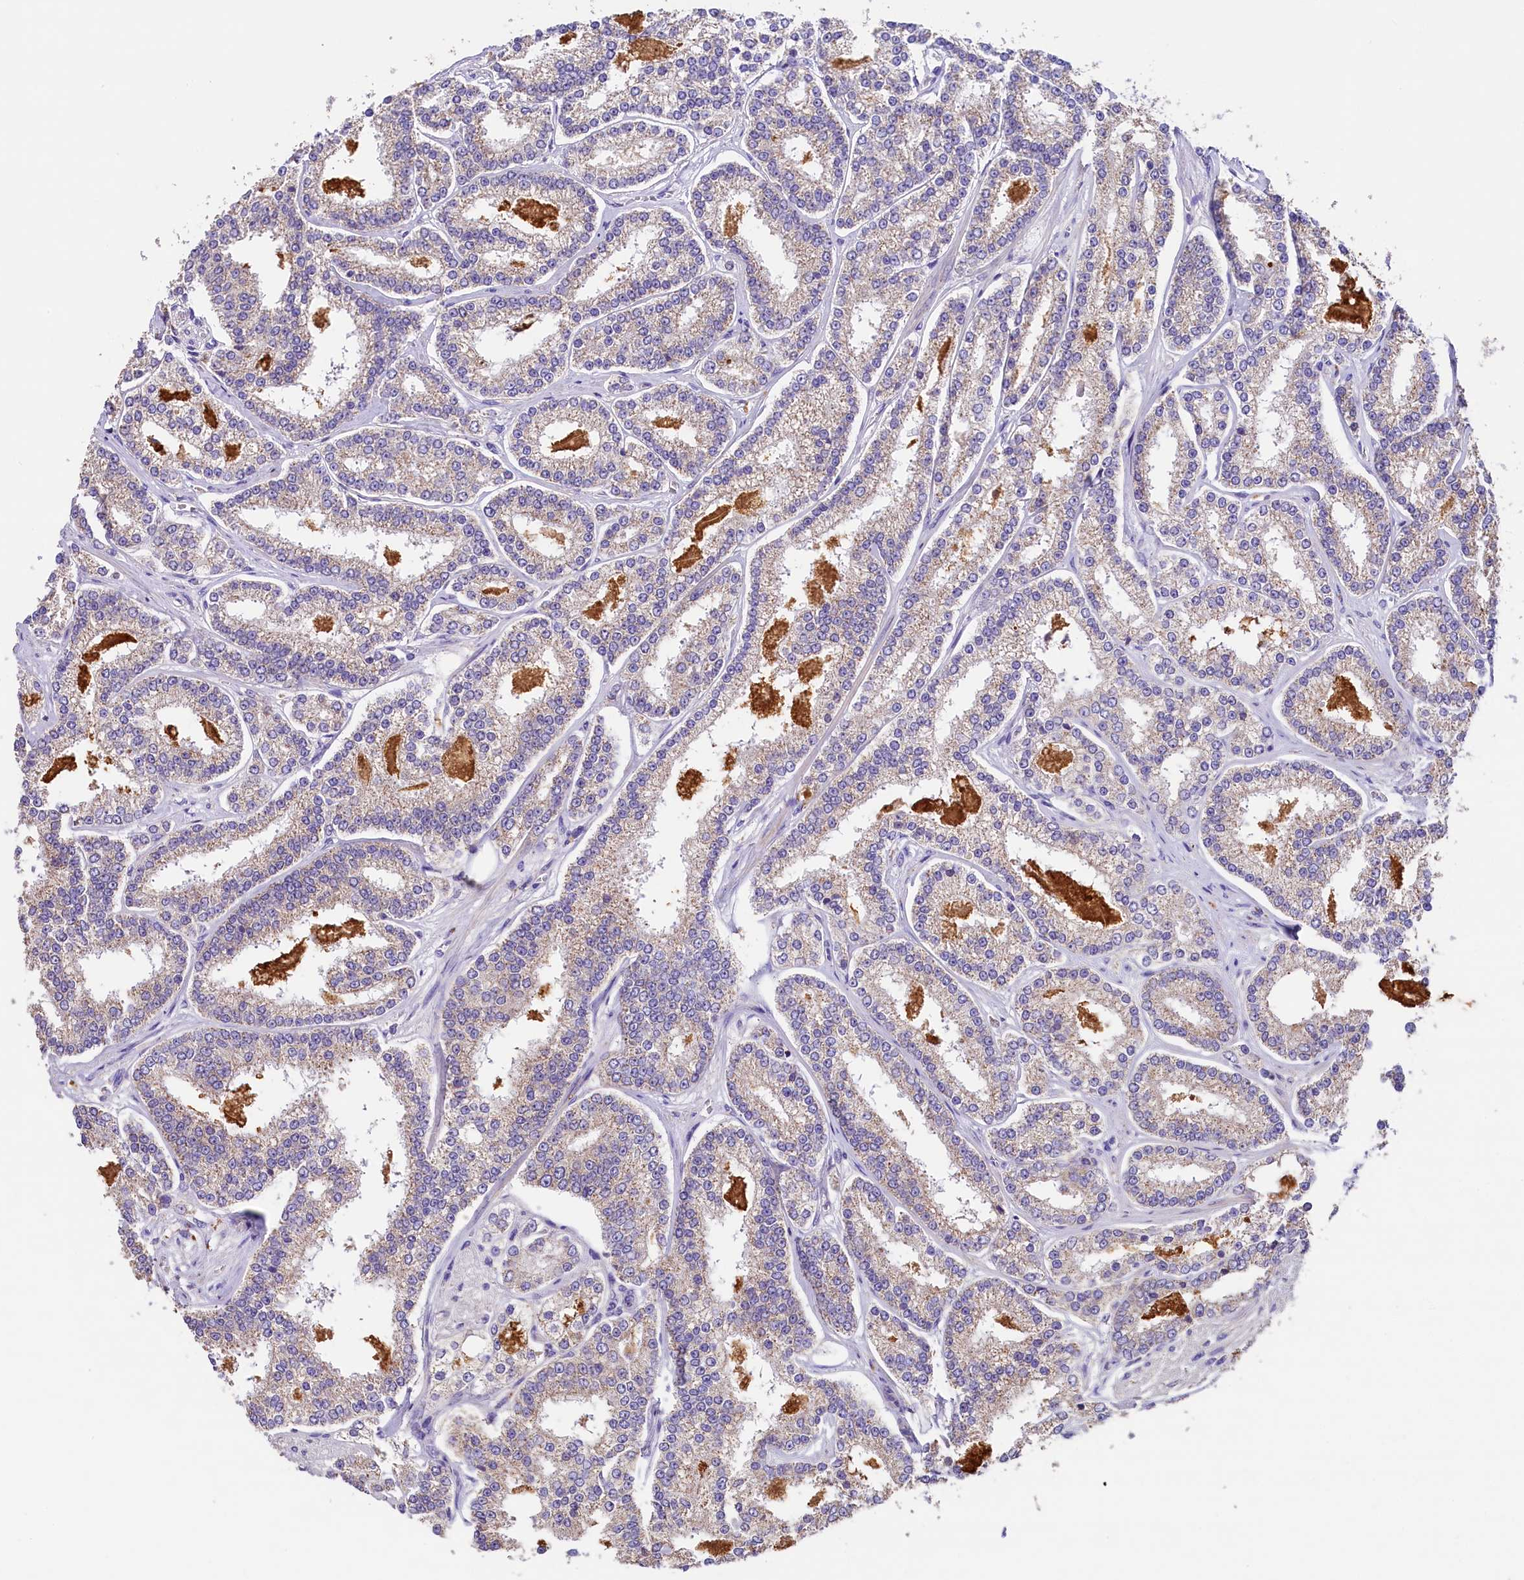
{"staining": {"intensity": "negative", "quantity": "none", "location": "none"}, "tissue": "prostate cancer", "cell_type": "Tumor cells", "image_type": "cancer", "snomed": [{"axis": "morphology", "description": "Normal tissue, NOS"}, {"axis": "morphology", "description": "Adenocarcinoma, High grade"}, {"axis": "topography", "description": "Prostate"}], "caption": "Immunohistochemistry (IHC) of human prostate cancer (high-grade adenocarcinoma) exhibits no expression in tumor cells.", "gene": "PMPCB", "patient": {"sex": "male", "age": 83}}